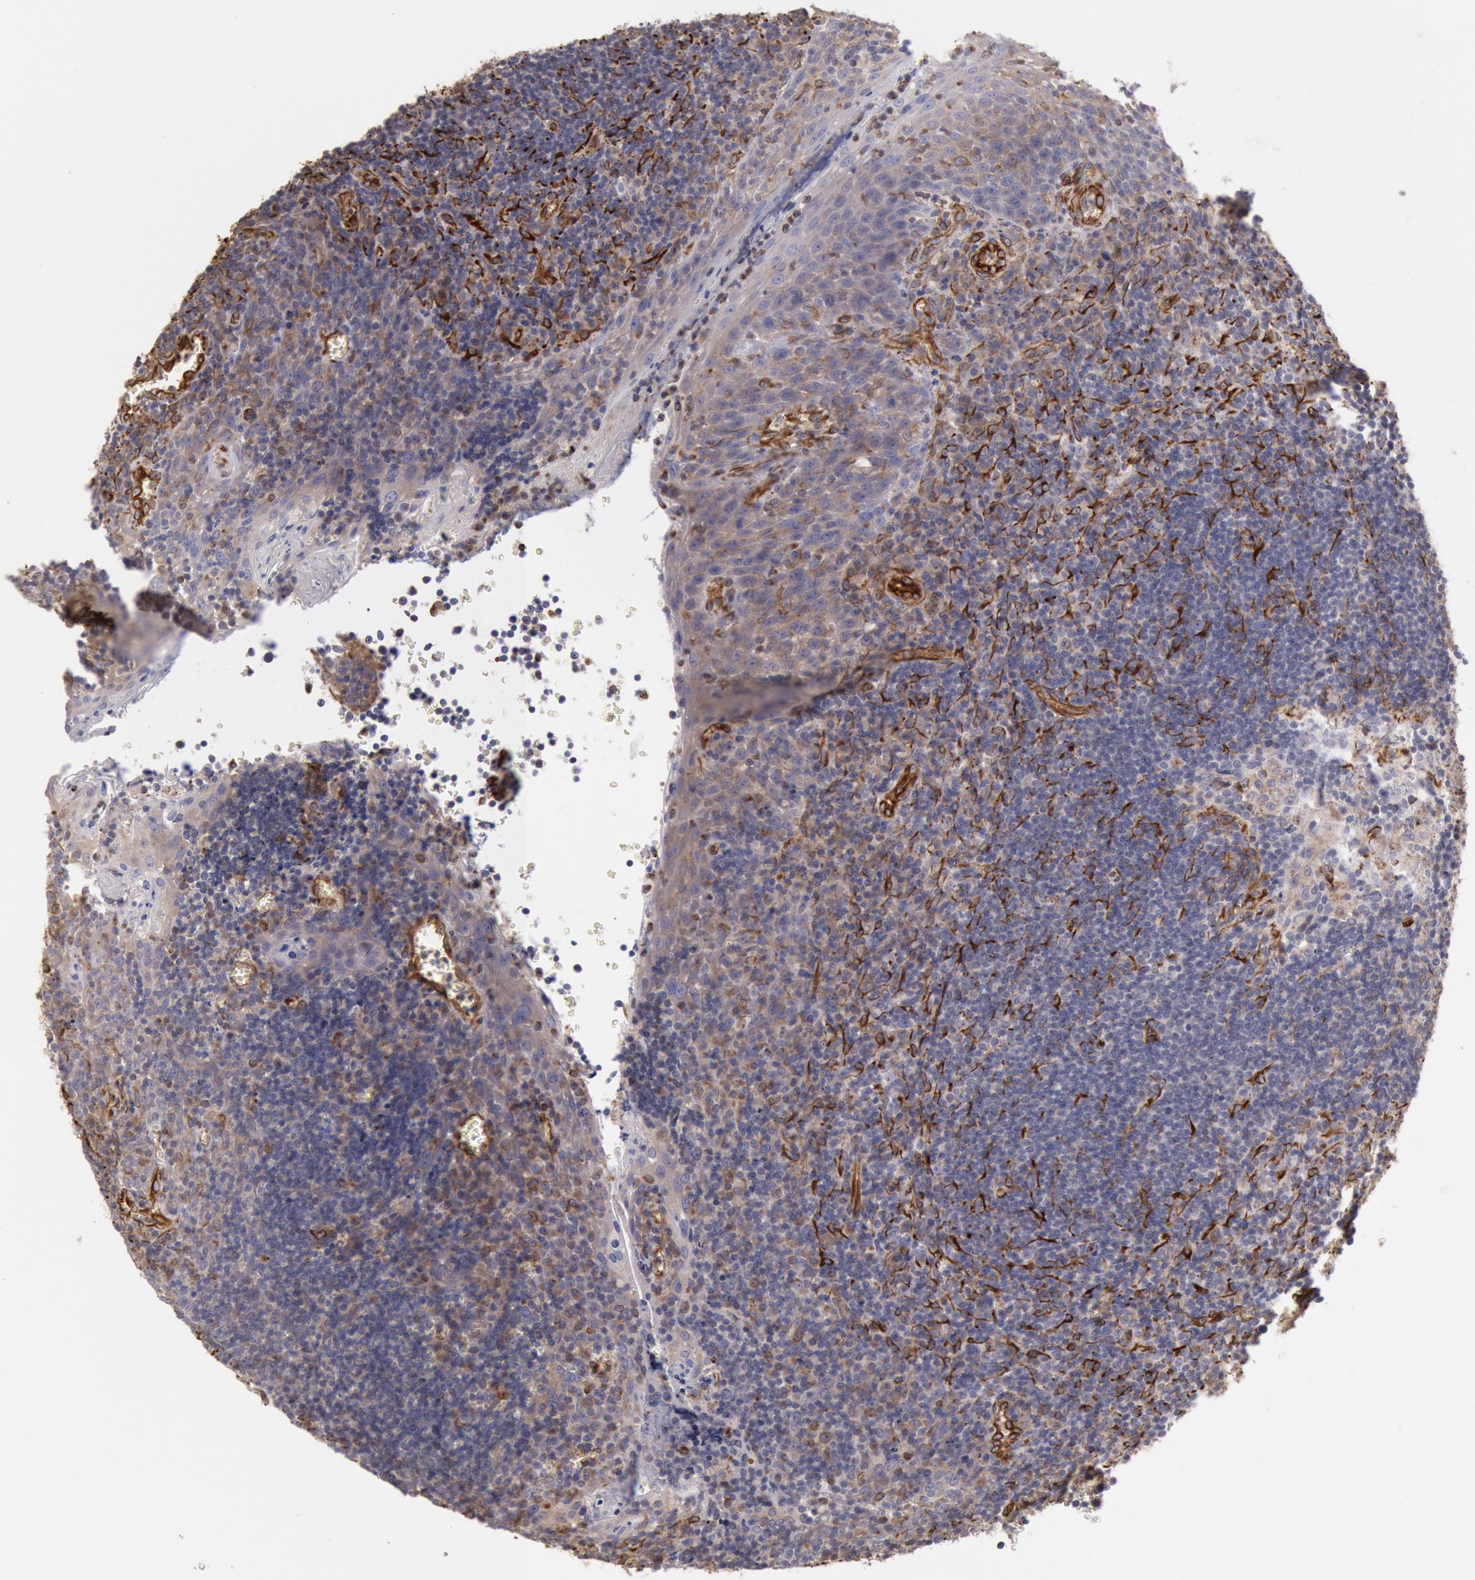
{"staining": {"intensity": "weak", "quantity": "<25%", "location": "cytoplasmic/membranous"}, "tissue": "tonsil", "cell_type": "Germinal center cells", "image_type": "normal", "snomed": [{"axis": "morphology", "description": "Normal tissue, NOS"}, {"axis": "topography", "description": "Tonsil"}], "caption": "IHC of unremarkable human tonsil reveals no positivity in germinal center cells. Brightfield microscopy of immunohistochemistry stained with DAB (3,3'-diaminobenzidine) (brown) and hematoxylin (blue), captured at high magnification.", "gene": "RNF139", "patient": {"sex": "male", "age": 20}}